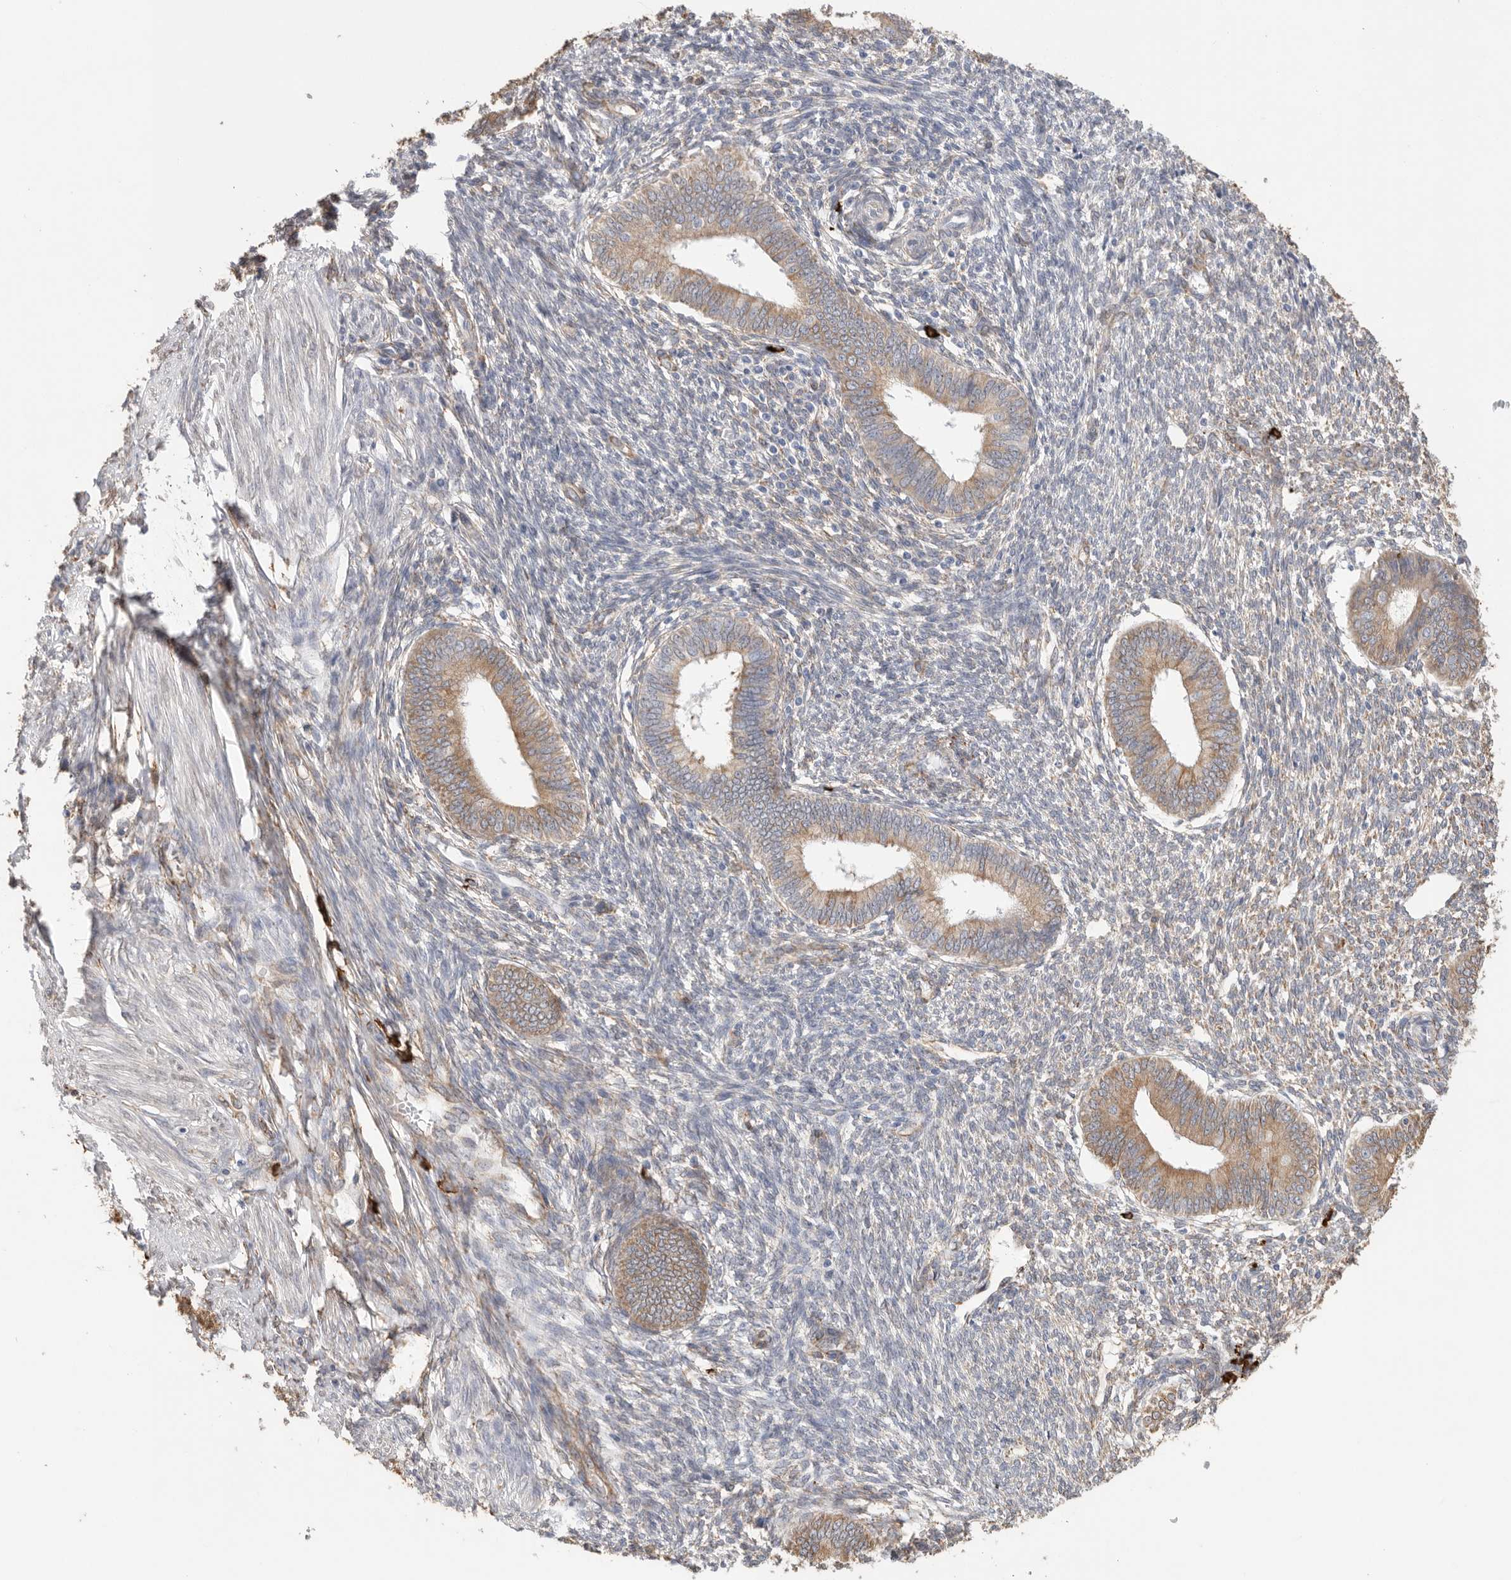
{"staining": {"intensity": "weak", "quantity": "25%-75%", "location": "cytoplasmic/membranous"}, "tissue": "endometrium", "cell_type": "Cells in endometrial stroma", "image_type": "normal", "snomed": [{"axis": "morphology", "description": "Normal tissue, NOS"}, {"axis": "topography", "description": "Endometrium"}], "caption": "Immunohistochemical staining of normal human endometrium reveals 25%-75% levels of weak cytoplasmic/membranous protein expression in about 25%-75% of cells in endometrial stroma. Using DAB (brown) and hematoxylin (blue) stains, captured at high magnification using brightfield microscopy.", "gene": "BLOC1S5", "patient": {"sex": "female", "age": 46}}